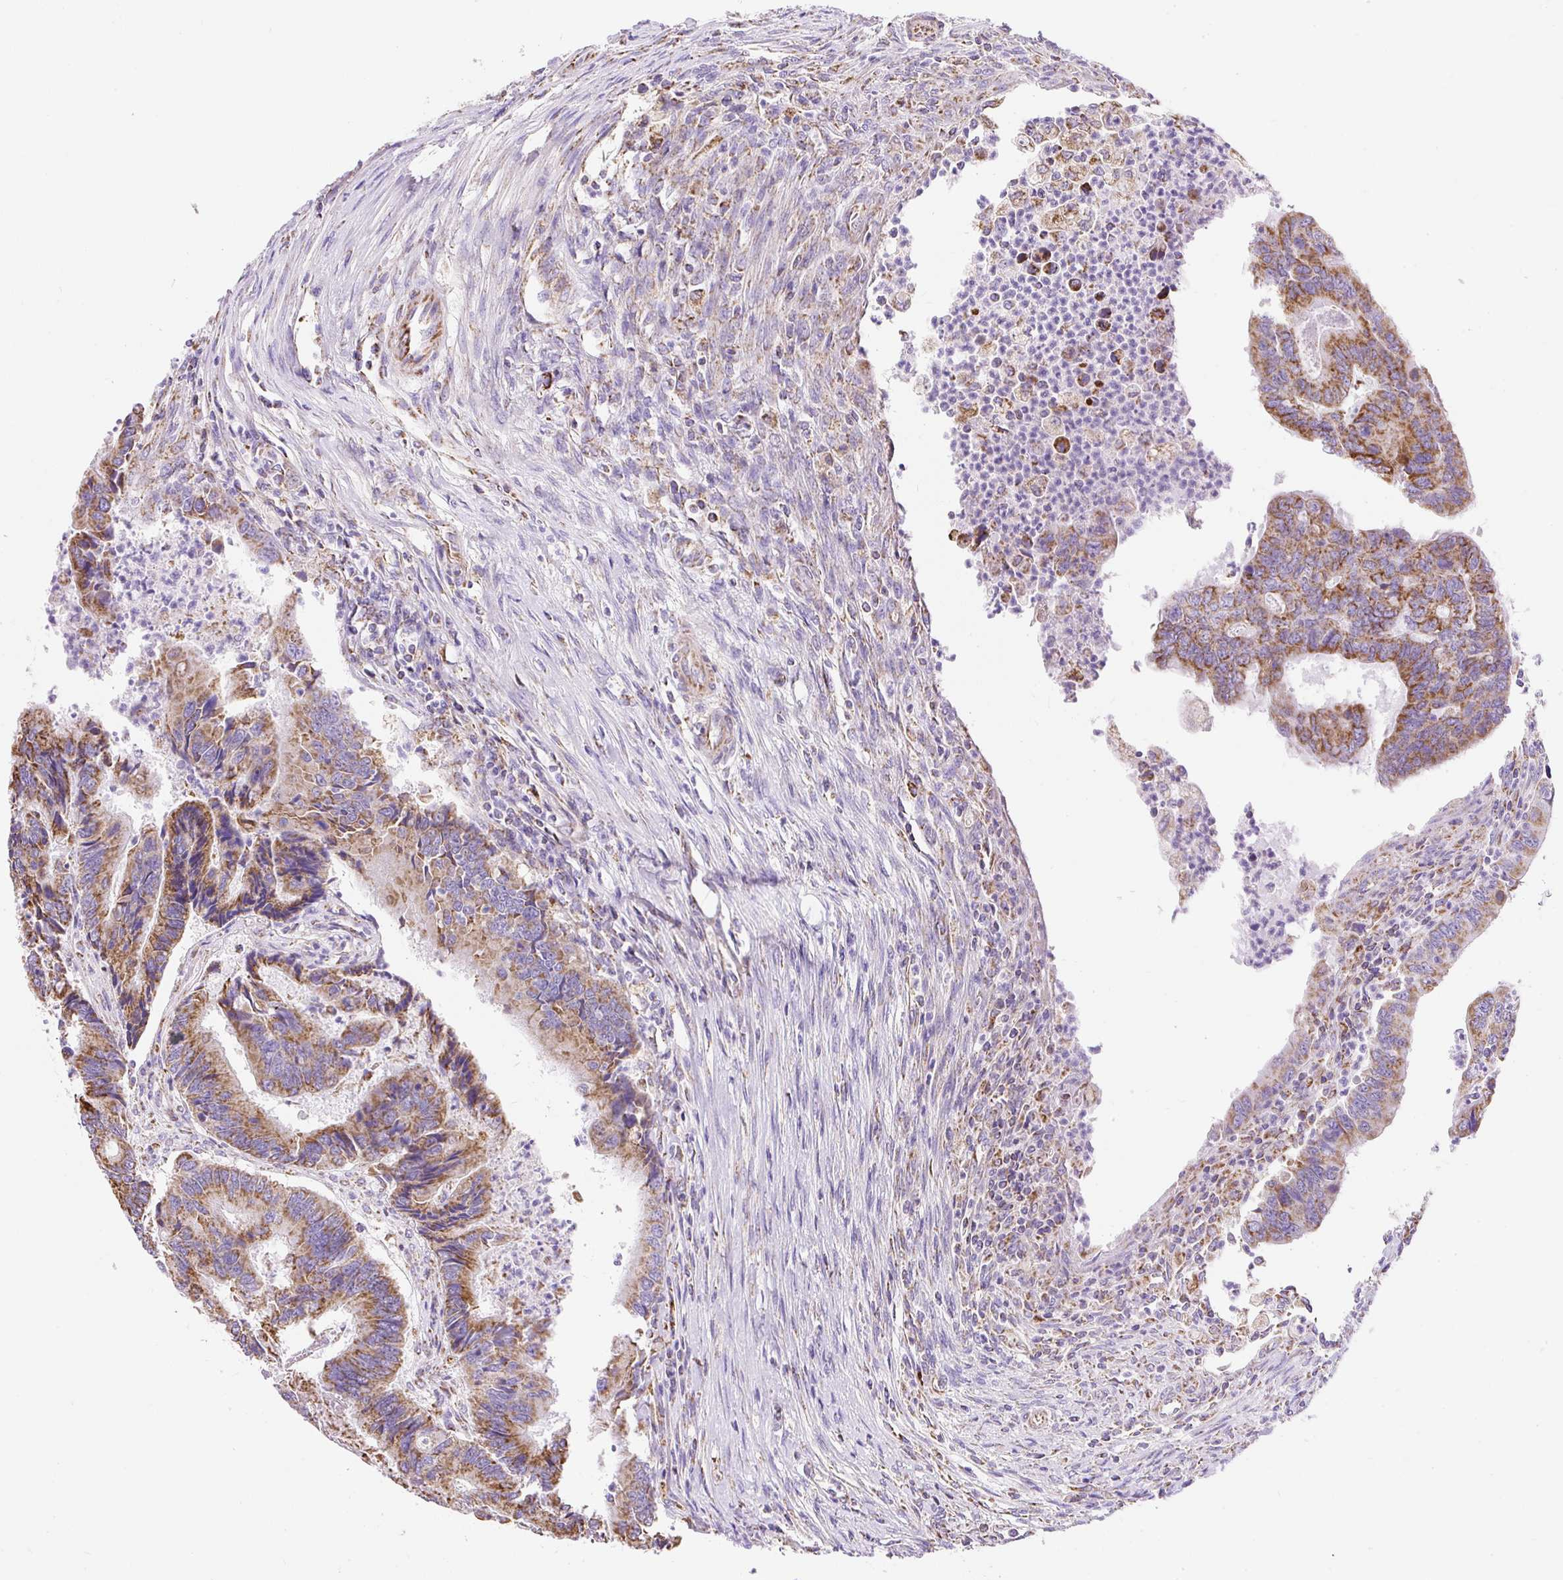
{"staining": {"intensity": "moderate", "quantity": ">75%", "location": "cytoplasmic/membranous"}, "tissue": "colorectal cancer", "cell_type": "Tumor cells", "image_type": "cancer", "snomed": [{"axis": "morphology", "description": "Adenocarcinoma, NOS"}, {"axis": "topography", "description": "Colon"}], "caption": "Protein expression analysis of human adenocarcinoma (colorectal) reveals moderate cytoplasmic/membranous positivity in about >75% of tumor cells.", "gene": "DAAM2", "patient": {"sex": "female", "age": 67}}